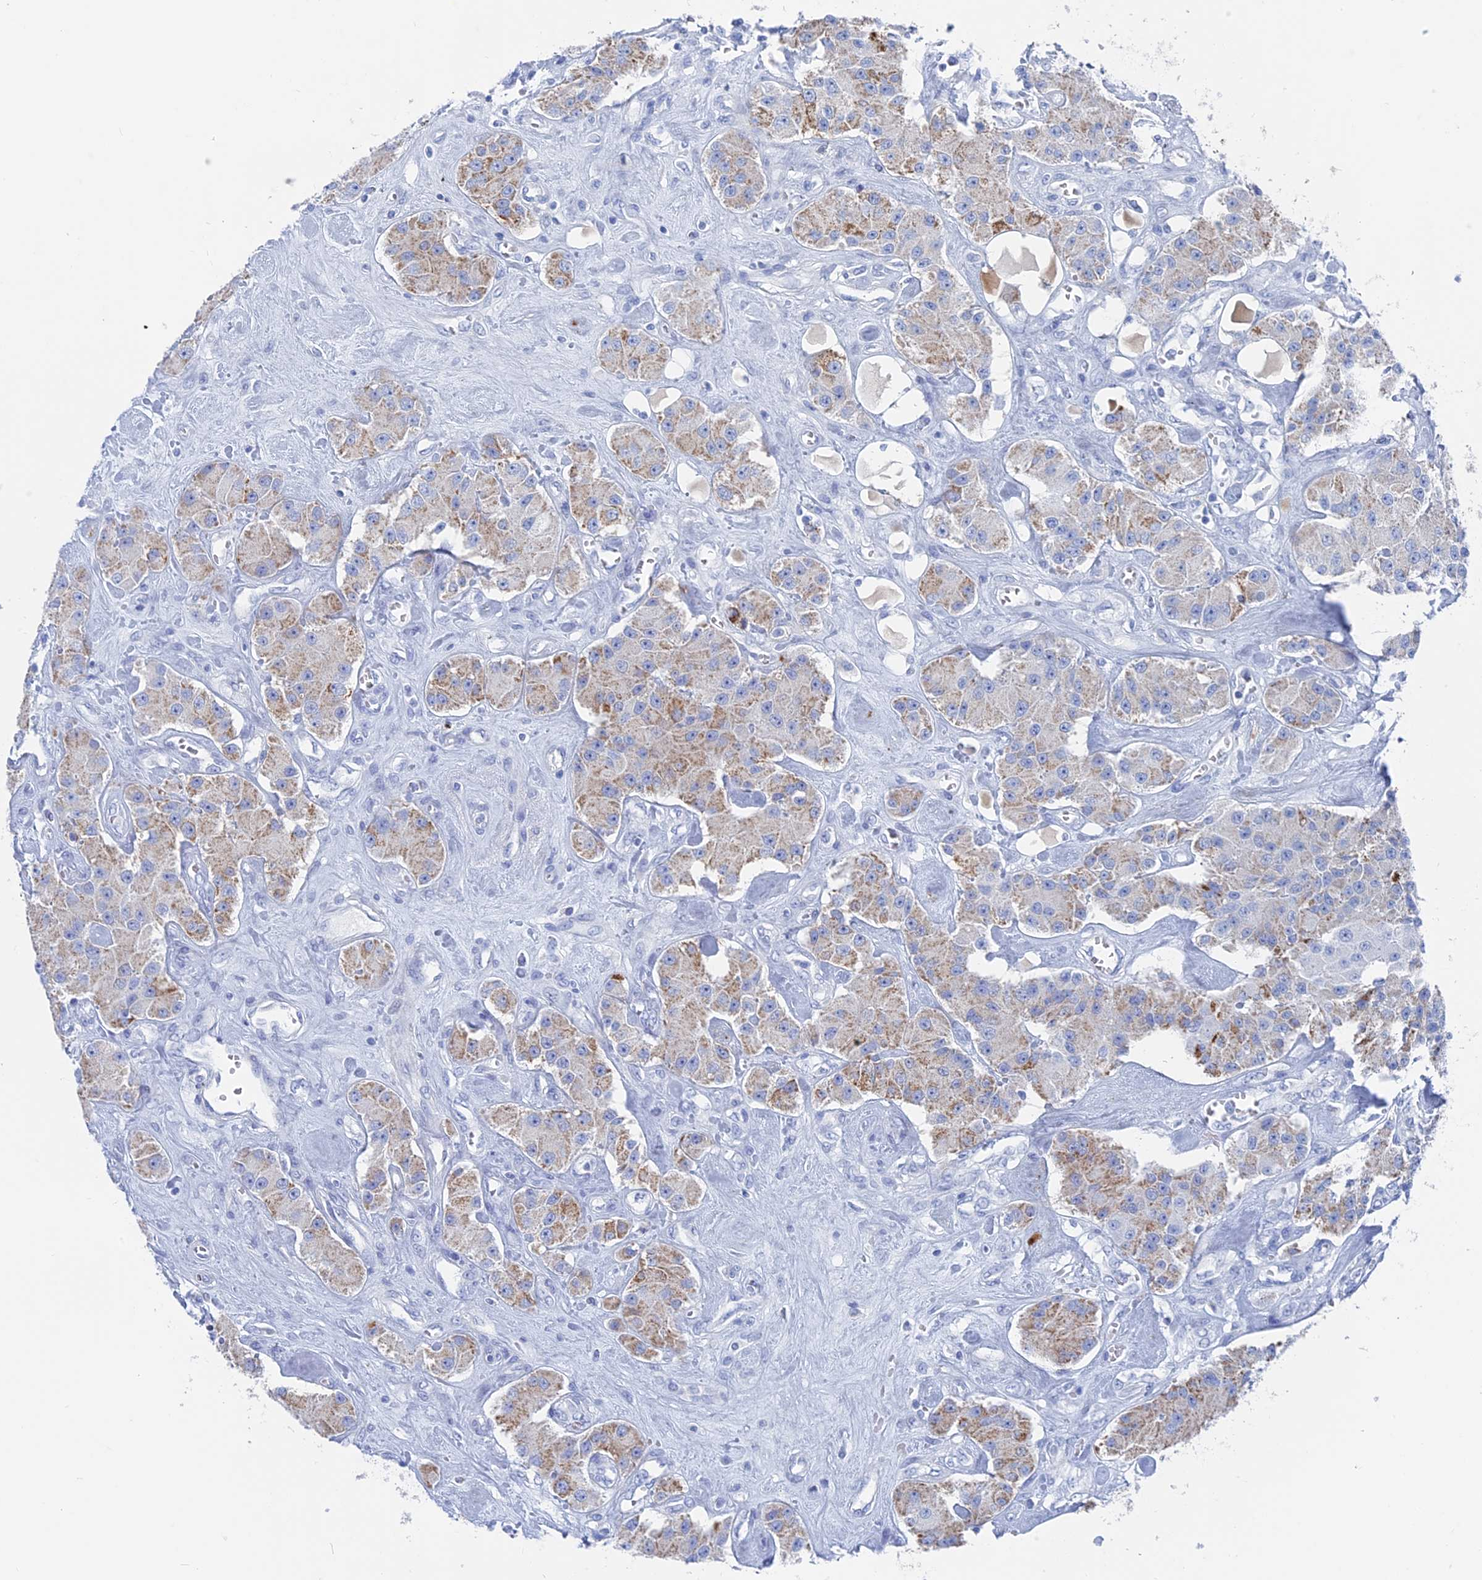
{"staining": {"intensity": "moderate", "quantity": "25%-75%", "location": "cytoplasmic/membranous"}, "tissue": "carcinoid", "cell_type": "Tumor cells", "image_type": "cancer", "snomed": [{"axis": "morphology", "description": "Carcinoid, malignant, NOS"}, {"axis": "topography", "description": "Pancreas"}], "caption": "Malignant carcinoid stained for a protein (brown) demonstrates moderate cytoplasmic/membranous positive expression in approximately 25%-75% of tumor cells.", "gene": "ALMS1", "patient": {"sex": "male", "age": 41}}